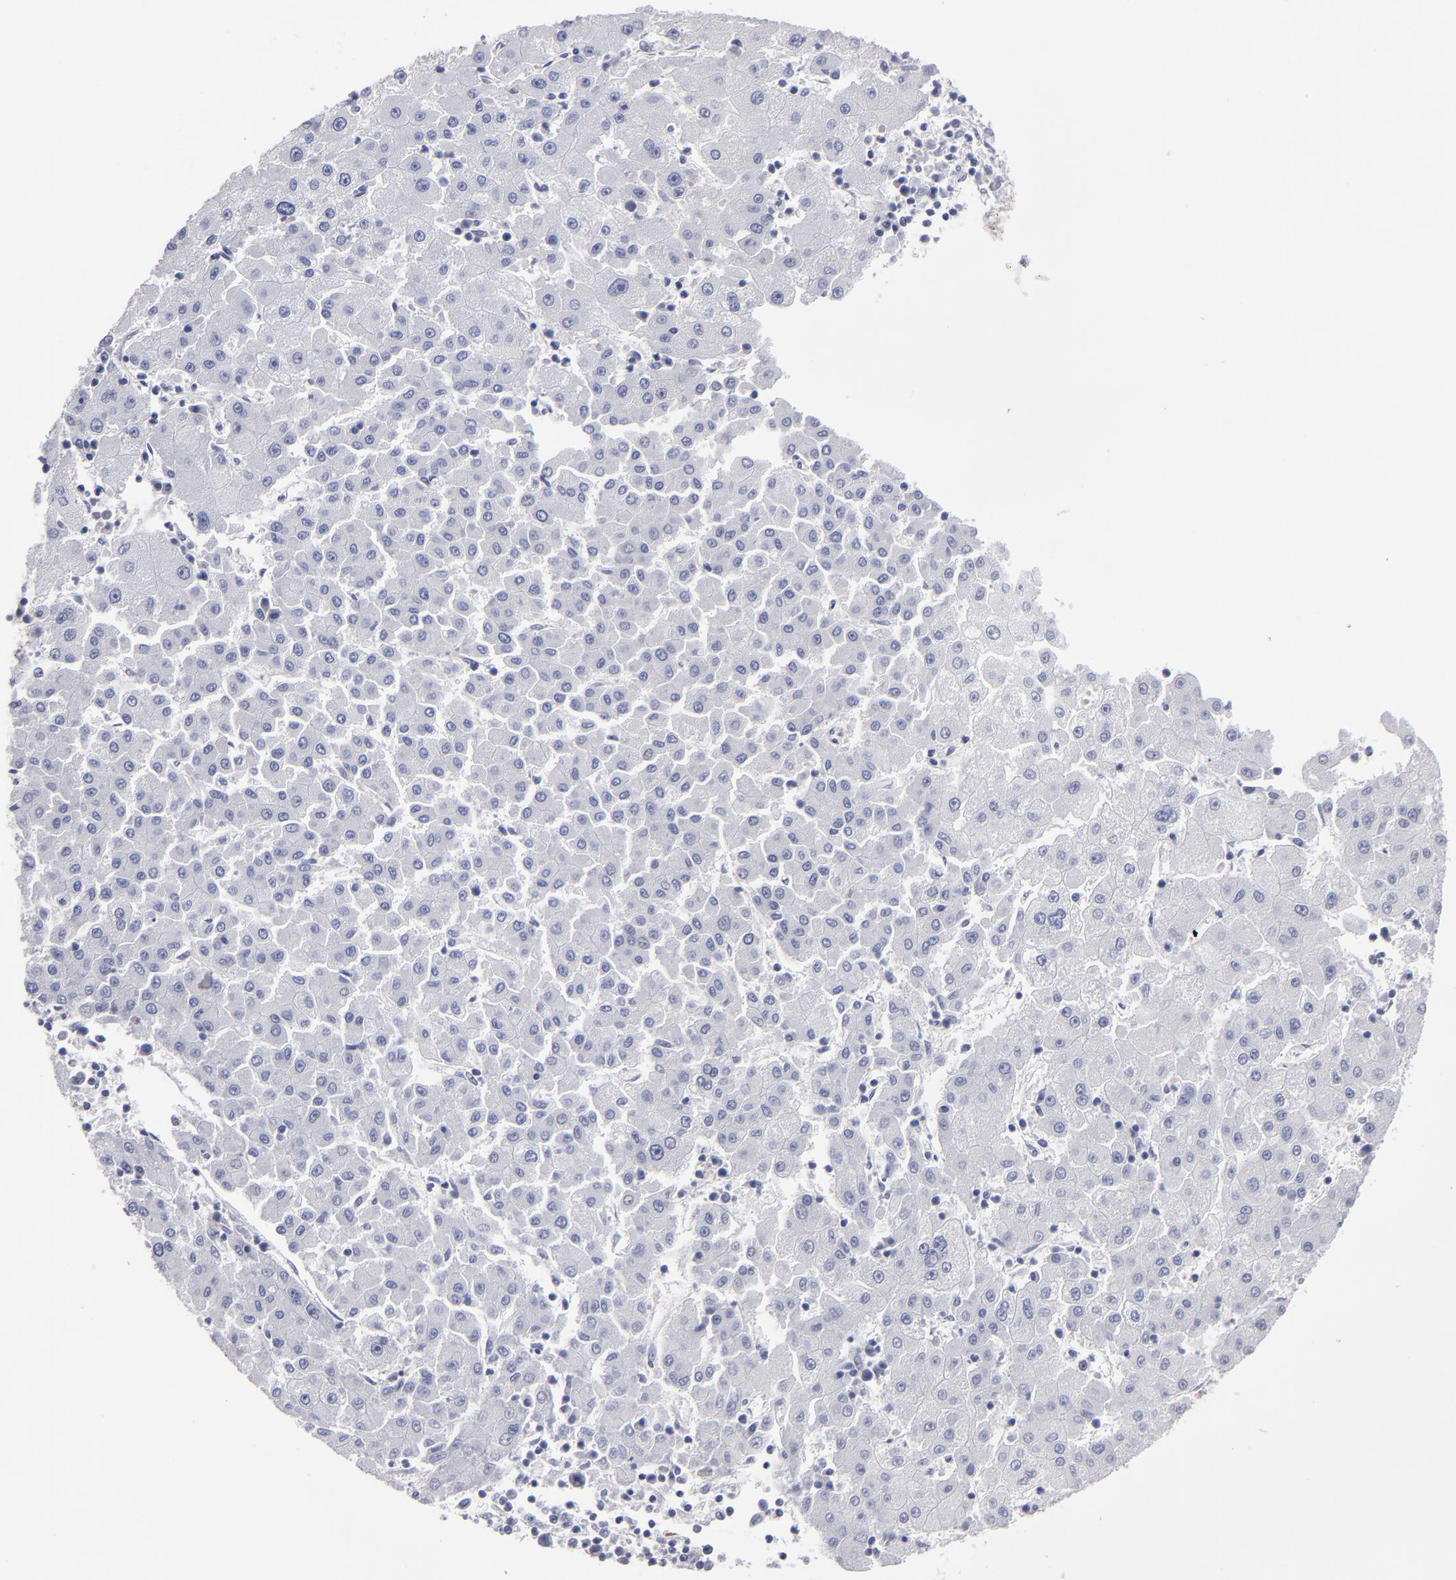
{"staining": {"intensity": "negative", "quantity": "none", "location": "none"}, "tissue": "liver cancer", "cell_type": "Tumor cells", "image_type": "cancer", "snomed": [{"axis": "morphology", "description": "Carcinoma, Hepatocellular, NOS"}, {"axis": "topography", "description": "Liver"}], "caption": "Immunohistochemistry image of liver cancer stained for a protein (brown), which exhibits no expression in tumor cells. (Stains: DAB (3,3'-diaminobenzidine) IHC with hematoxylin counter stain, Microscopy: brightfield microscopy at high magnification).", "gene": "SLMAP", "patient": {"sex": "male", "age": 72}}